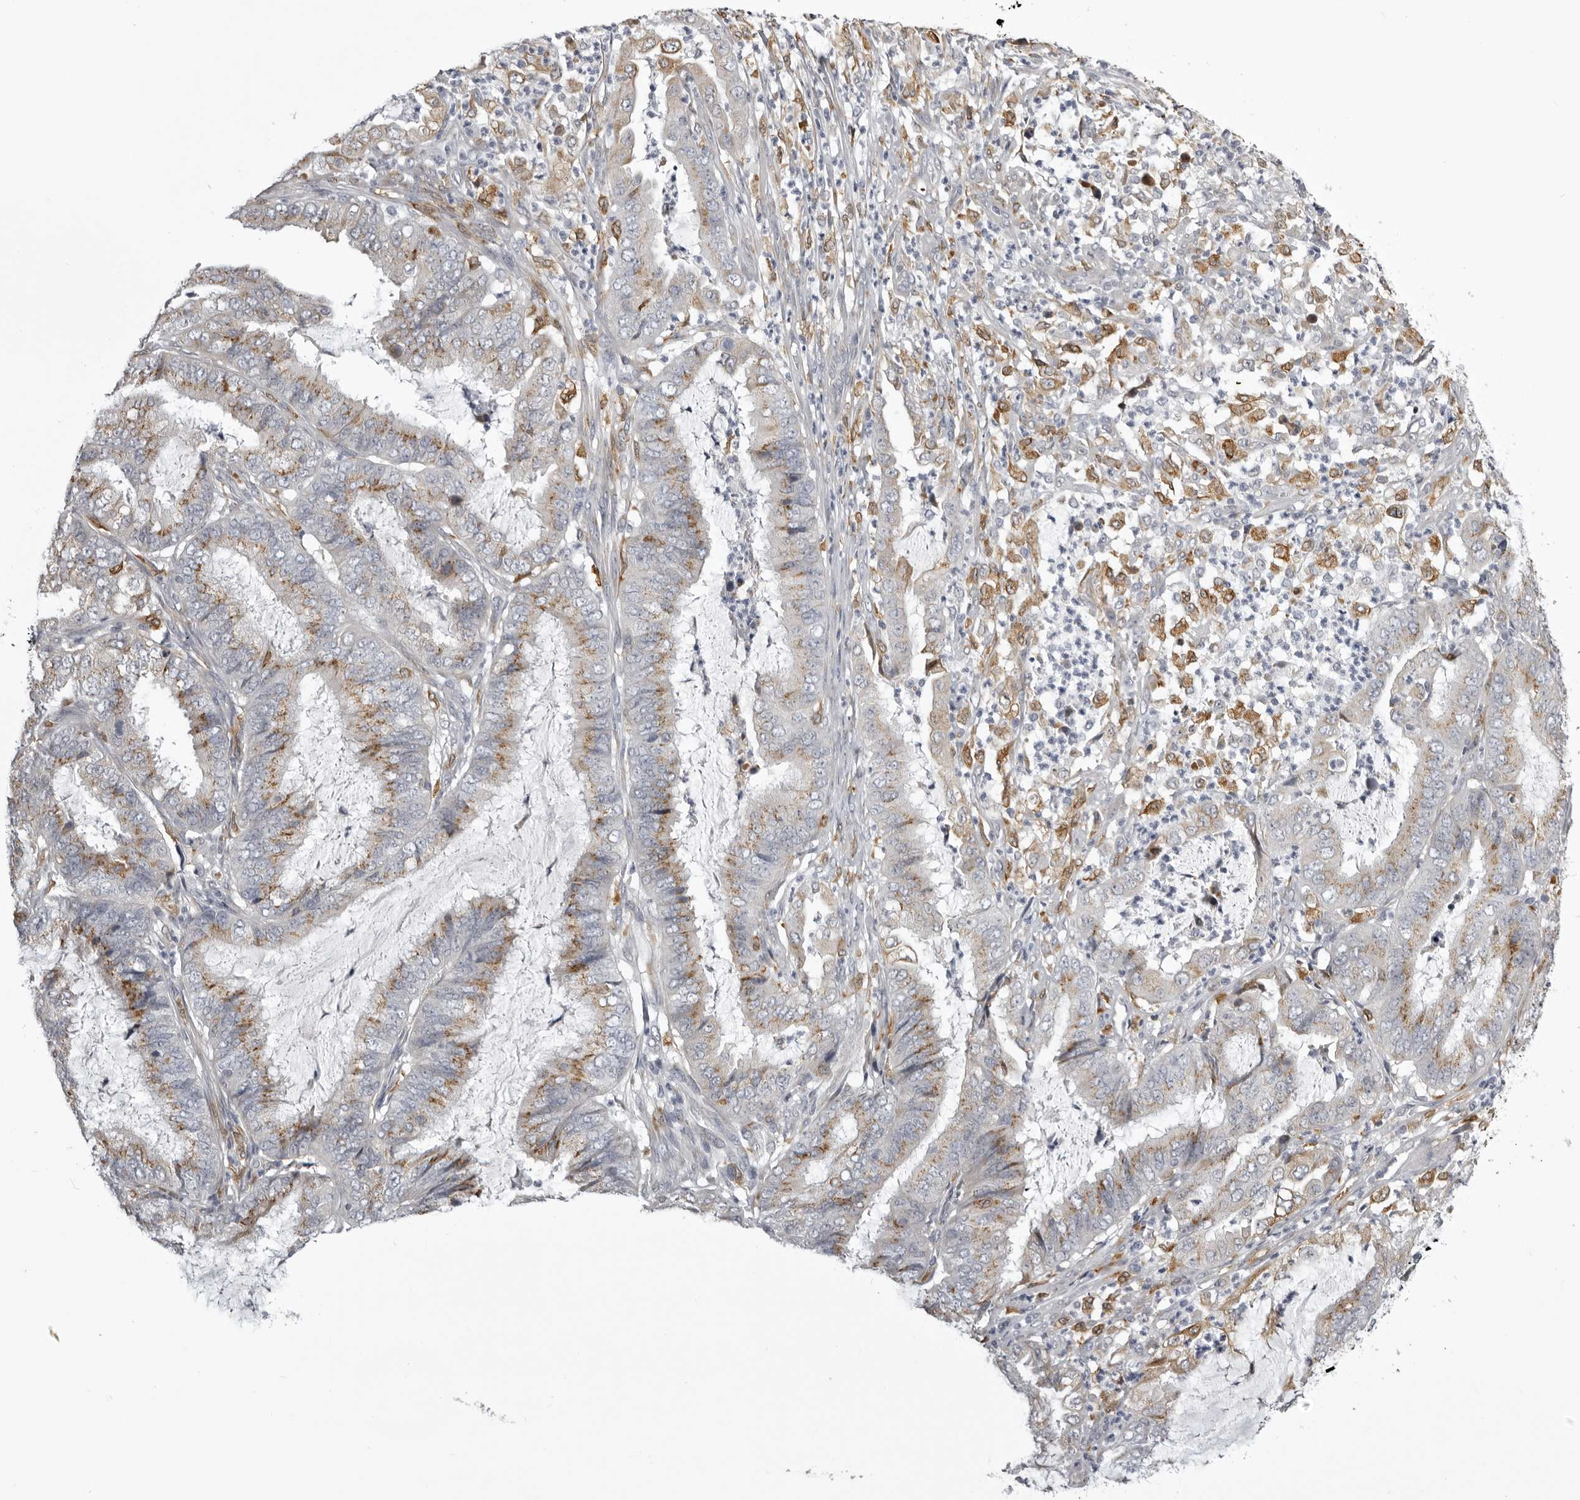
{"staining": {"intensity": "moderate", "quantity": ">75%", "location": "cytoplasmic/membranous"}, "tissue": "endometrial cancer", "cell_type": "Tumor cells", "image_type": "cancer", "snomed": [{"axis": "morphology", "description": "Adenocarcinoma, NOS"}, {"axis": "topography", "description": "Endometrium"}], "caption": "DAB (3,3'-diaminobenzidine) immunohistochemical staining of human endometrial cancer (adenocarcinoma) exhibits moderate cytoplasmic/membranous protein expression in about >75% of tumor cells.", "gene": "NCEH1", "patient": {"sex": "female", "age": 49}}